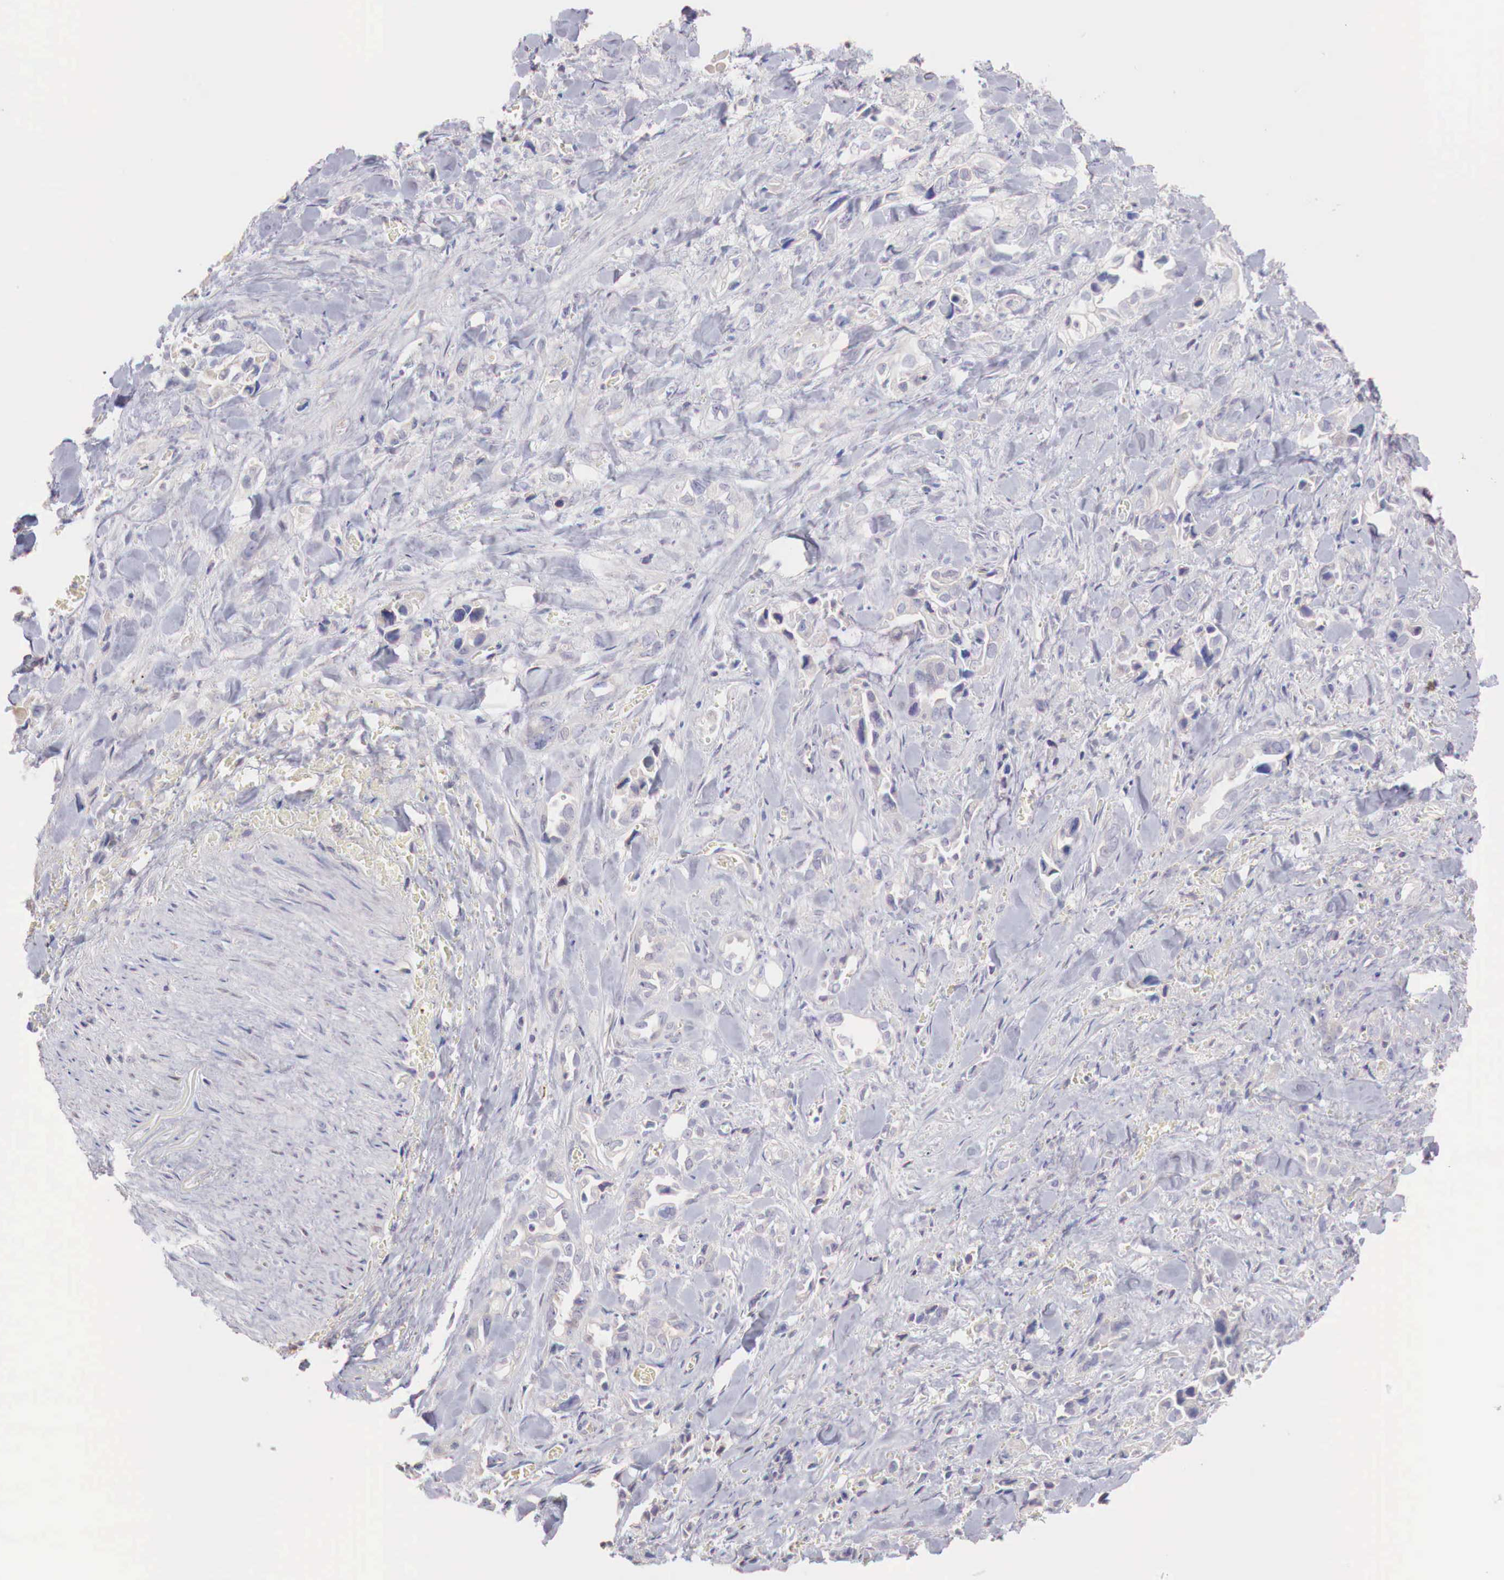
{"staining": {"intensity": "negative", "quantity": "none", "location": "none"}, "tissue": "pancreatic cancer", "cell_type": "Tumor cells", "image_type": "cancer", "snomed": [{"axis": "morphology", "description": "Adenocarcinoma, NOS"}, {"axis": "topography", "description": "Pancreas"}], "caption": "Immunohistochemistry (IHC) histopathology image of neoplastic tissue: human pancreatic adenocarcinoma stained with DAB (3,3'-diaminobenzidine) demonstrates no significant protein positivity in tumor cells.", "gene": "XPNPEP2", "patient": {"sex": "male", "age": 69}}